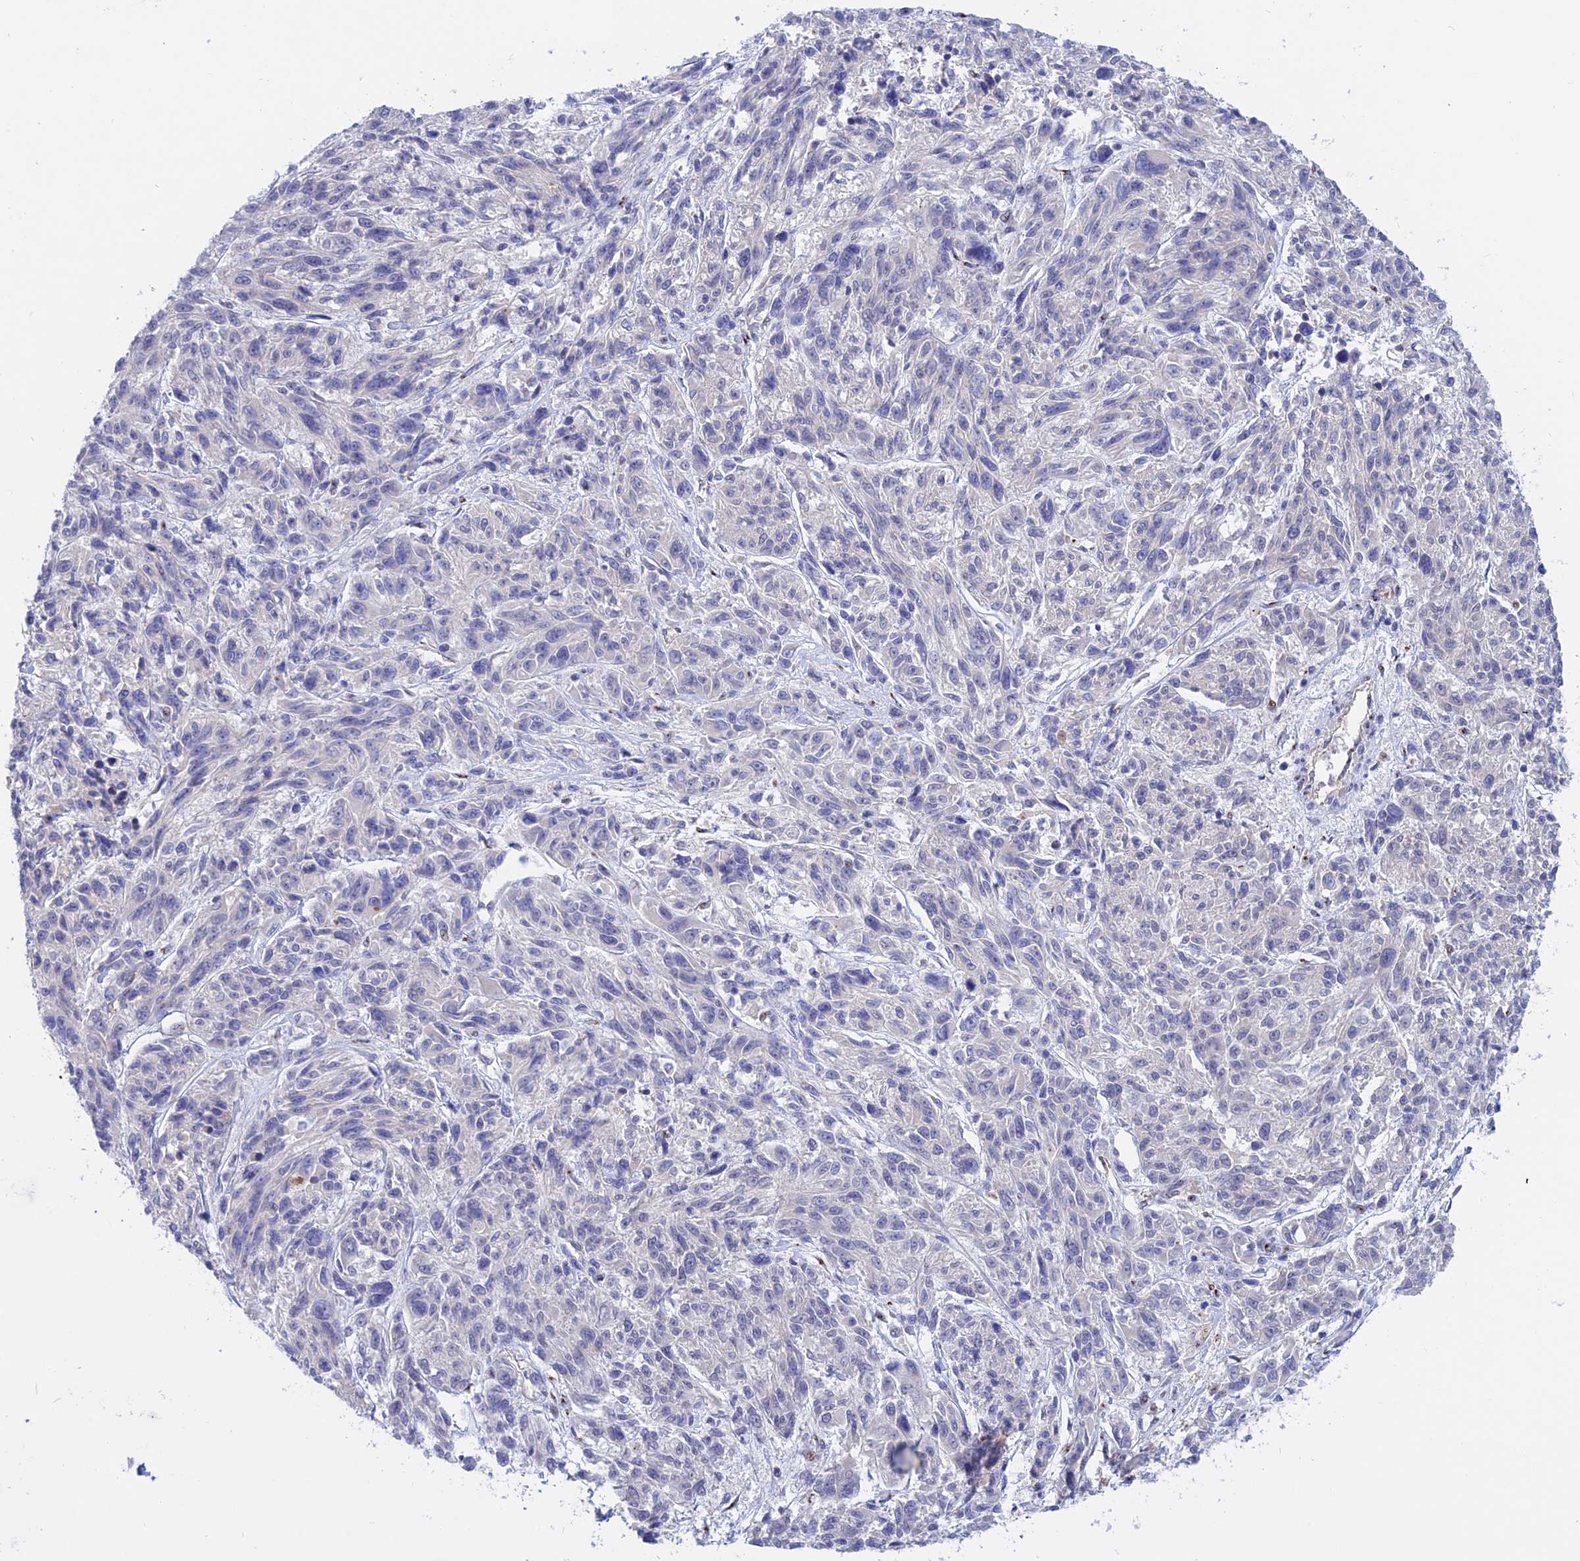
{"staining": {"intensity": "negative", "quantity": "none", "location": "none"}, "tissue": "melanoma", "cell_type": "Tumor cells", "image_type": "cancer", "snomed": [{"axis": "morphology", "description": "Malignant melanoma, NOS"}, {"axis": "topography", "description": "Skin"}], "caption": "Tumor cells show no significant positivity in malignant melanoma. (Immunohistochemistry (ihc), brightfield microscopy, high magnification).", "gene": "GK5", "patient": {"sex": "male", "age": 53}}